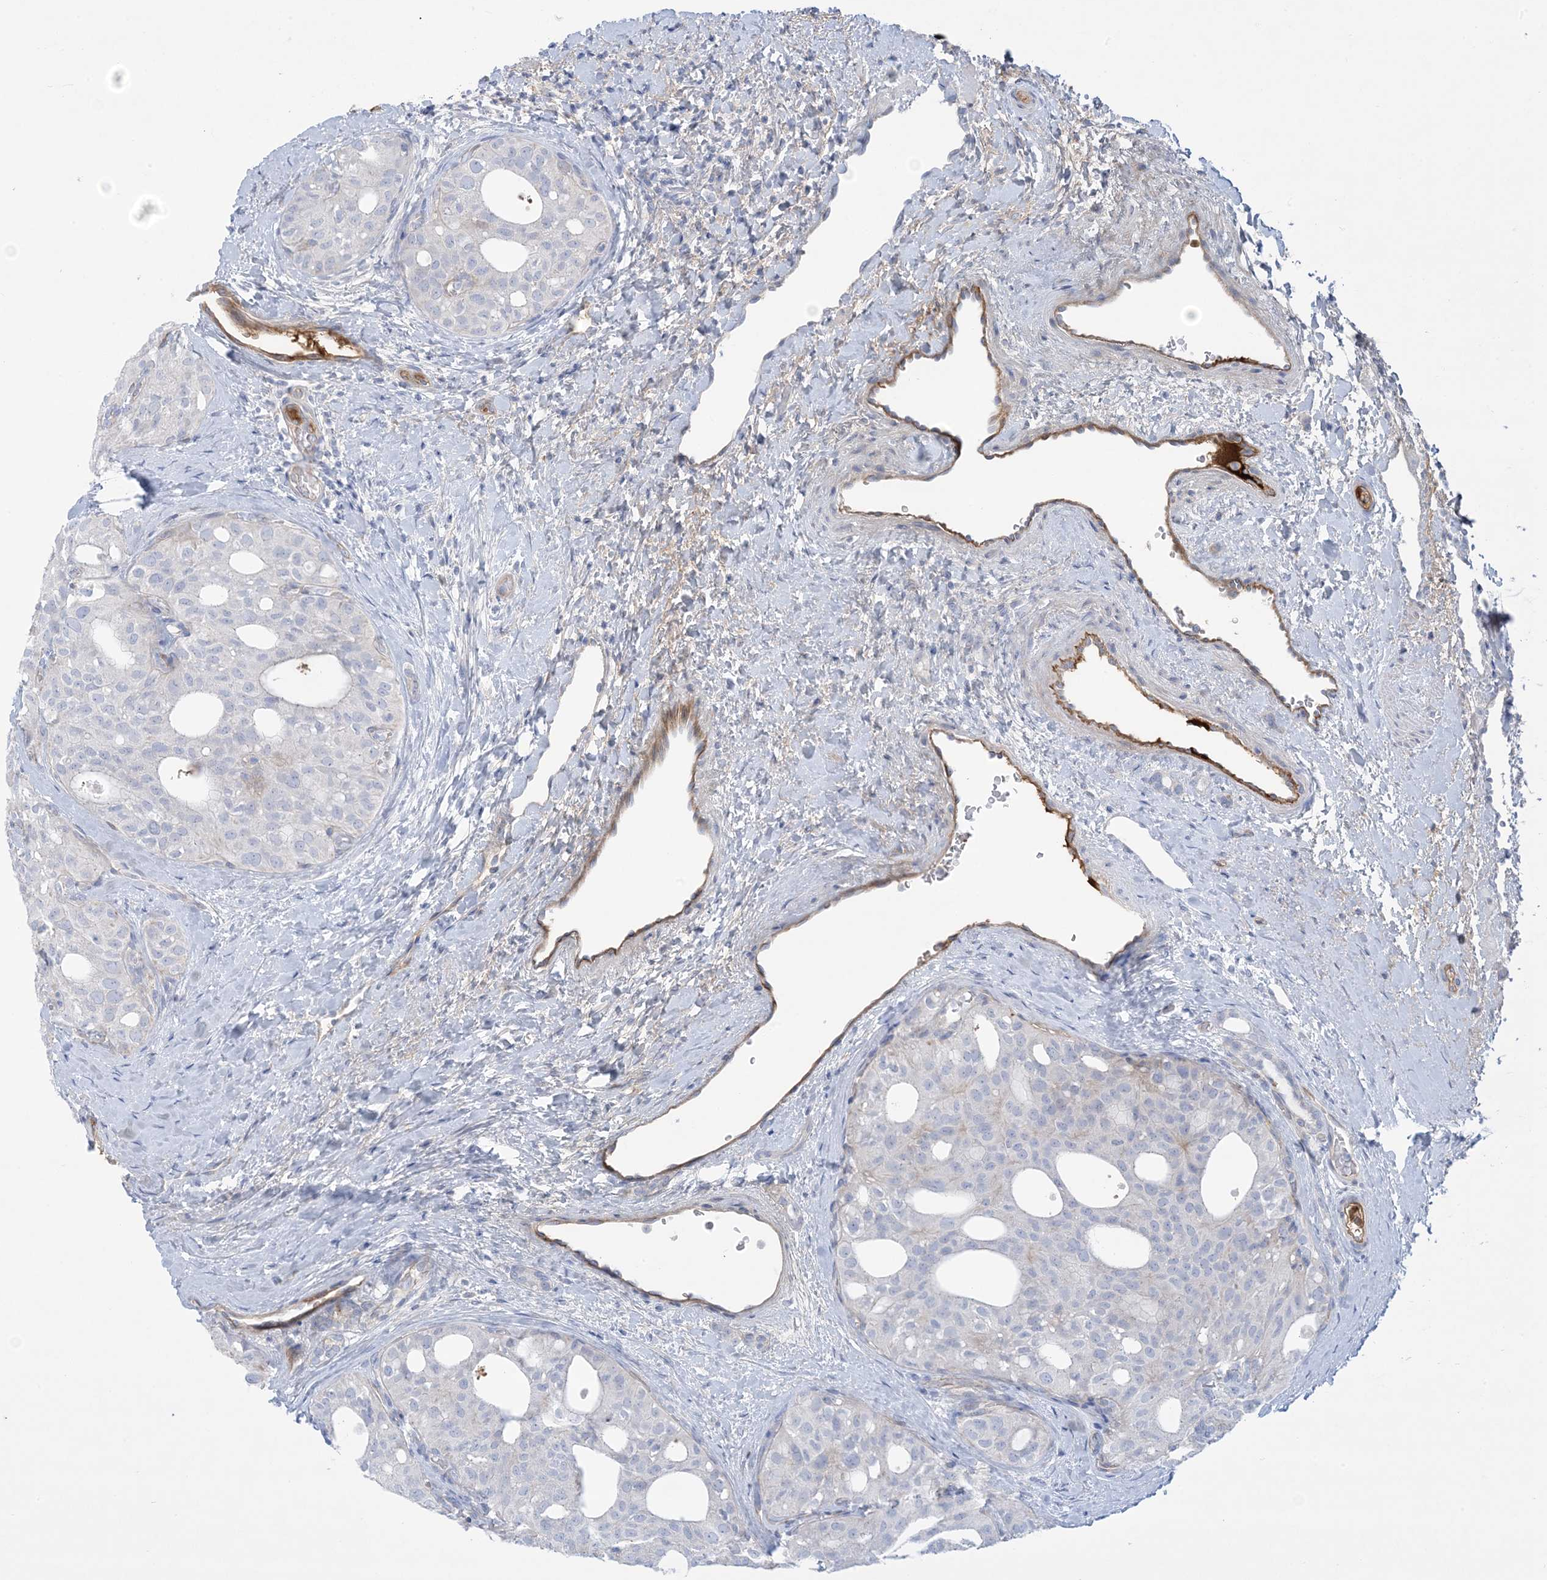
{"staining": {"intensity": "negative", "quantity": "none", "location": "none"}, "tissue": "thyroid cancer", "cell_type": "Tumor cells", "image_type": "cancer", "snomed": [{"axis": "morphology", "description": "Follicular adenoma carcinoma, NOS"}, {"axis": "topography", "description": "Thyroid gland"}], "caption": "Tumor cells are negative for protein expression in human thyroid cancer (follicular adenoma carcinoma). (DAB (3,3'-diaminobenzidine) immunohistochemistry, high magnification).", "gene": "ATP11C", "patient": {"sex": "male", "age": 75}}